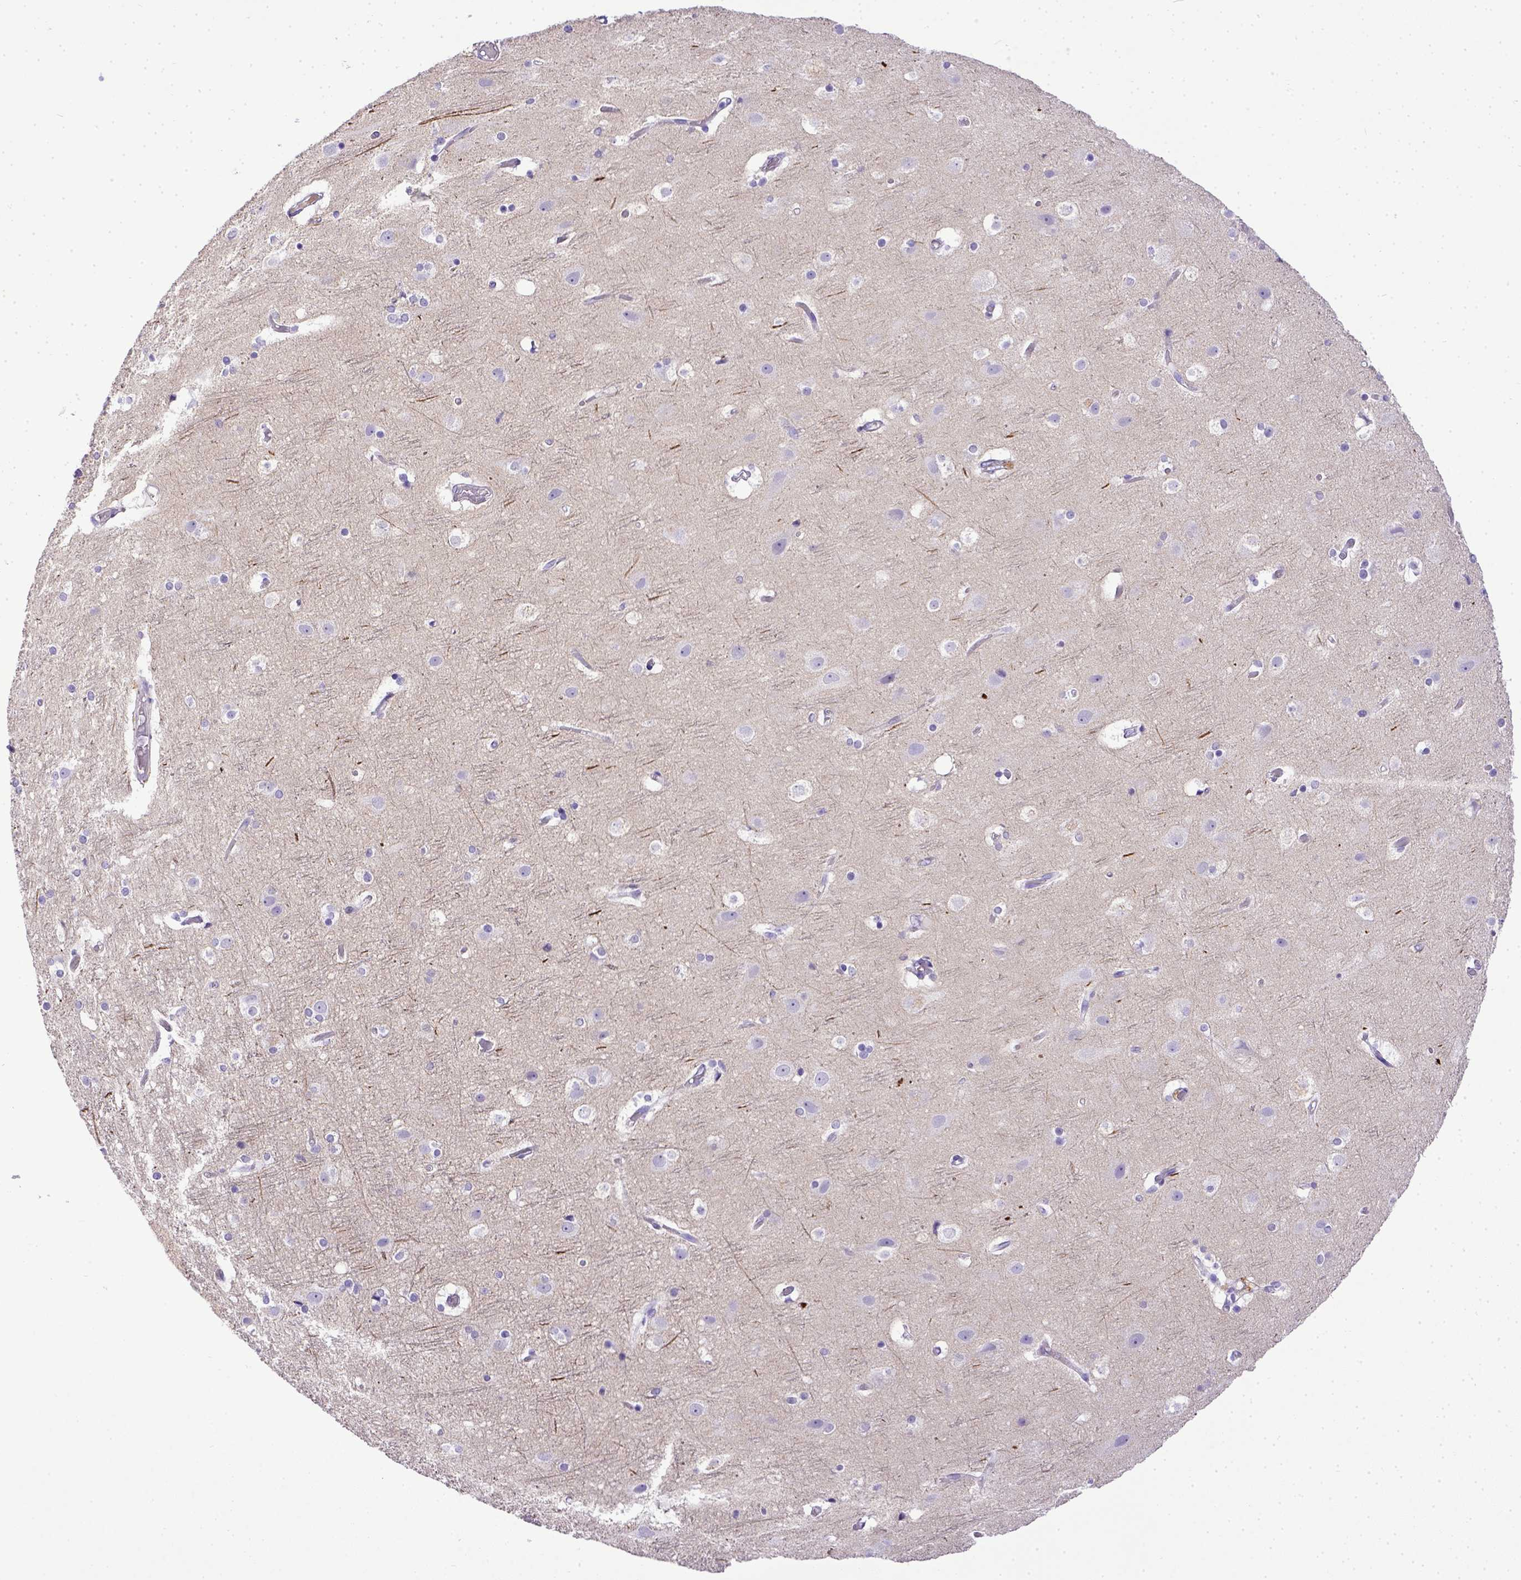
{"staining": {"intensity": "negative", "quantity": "none", "location": "none"}, "tissue": "cerebral cortex", "cell_type": "Endothelial cells", "image_type": "normal", "snomed": [{"axis": "morphology", "description": "Normal tissue, NOS"}, {"axis": "topography", "description": "Cerebral cortex"}], "caption": "Endothelial cells are negative for protein expression in unremarkable human cerebral cortex. (Brightfield microscopy of DAB (3,3'-diaminobenzidine) immunohistochemistry at high magnification).", "gene": "BTN1A1", "patient": {"sex": "female", "age": 52}}